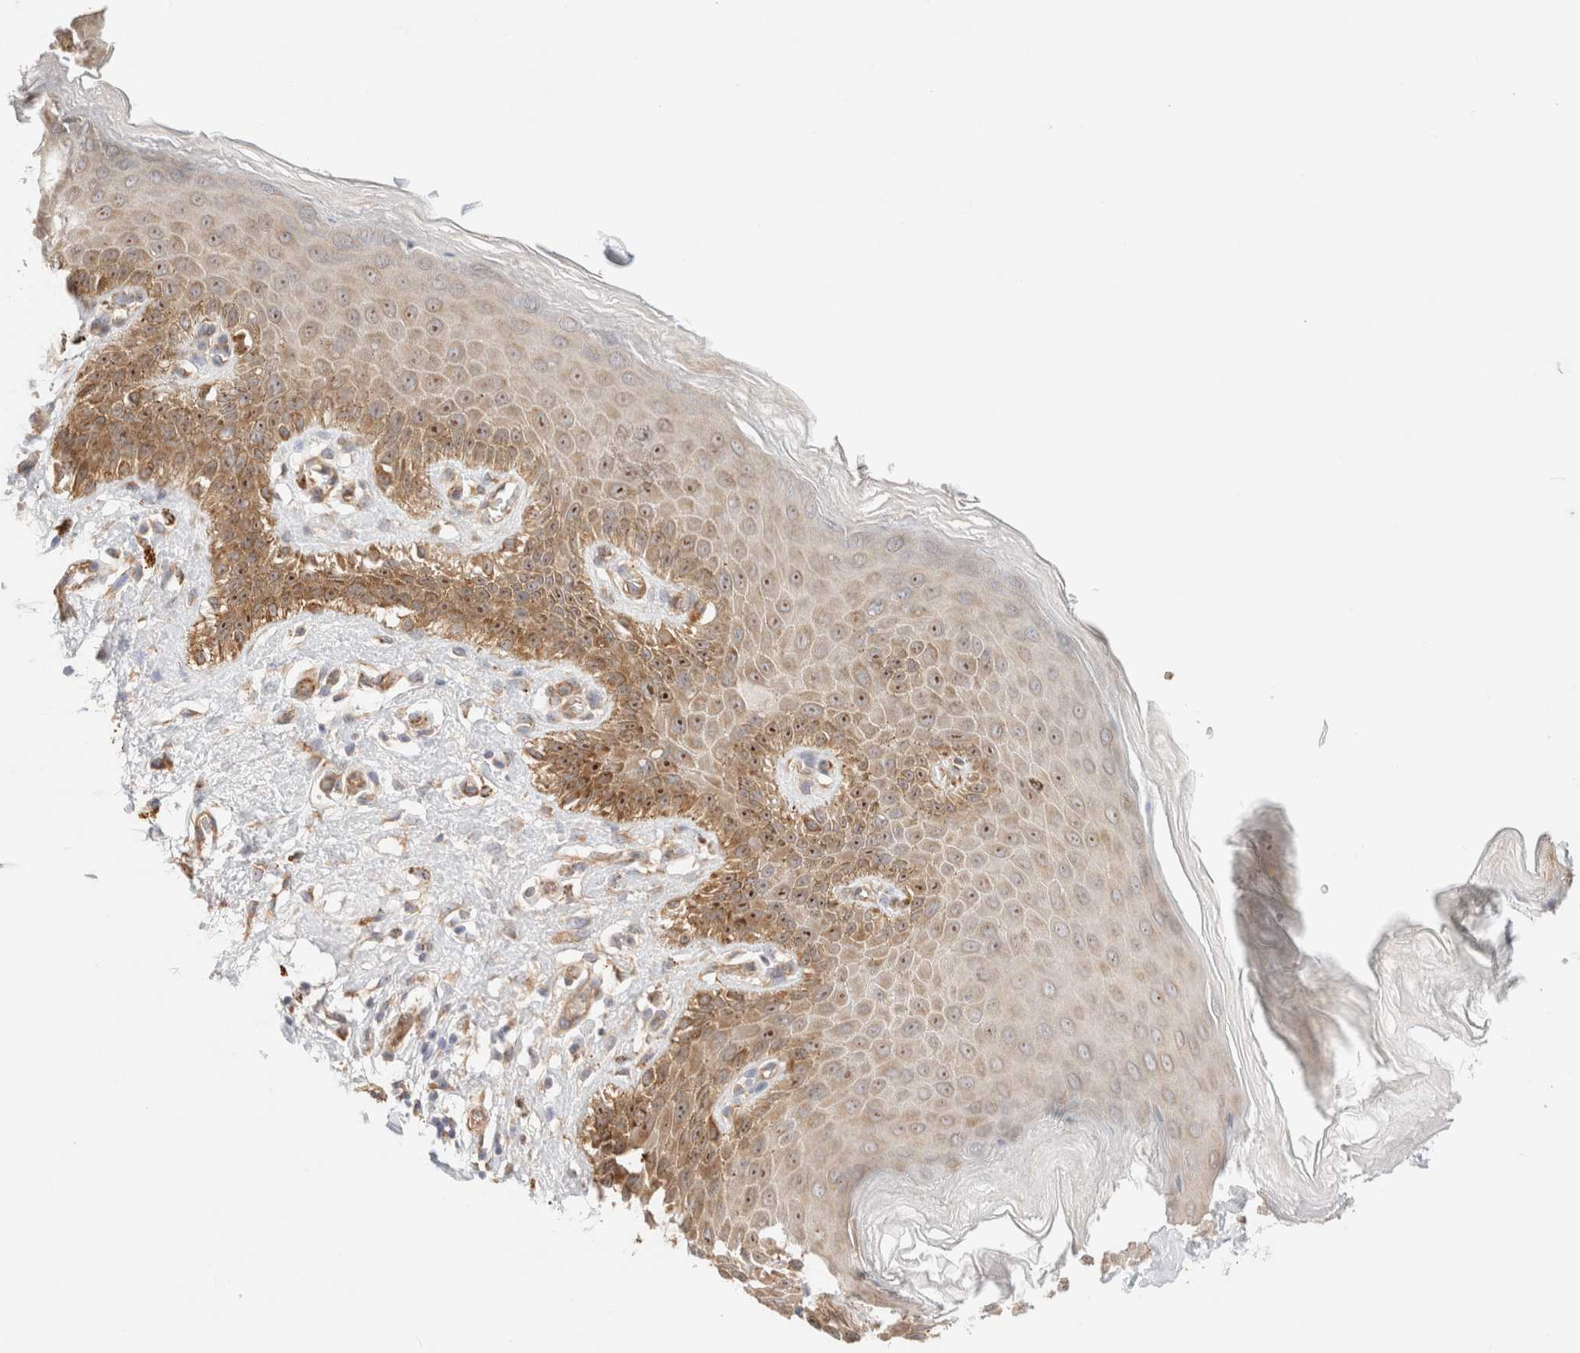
{"staining": {"intensity": "moderate", "quantity": ">75%", "location": "cytoplasmic/membranous,nuclear"}, "tissue": "skin", "cell_type": "Epidermal cells", "image_type": "normal", "snomed": [{"axis": "morphology", "description": "Normal tissue, NOS"}, {"axis": "topography", "description": "Anal"}], "caption": "Human skin stained with a brown dye exhibits moderate cytoplasmic/membranous,nuclear positive positivity in about >75% of epidermal cells.", "gene": "RRP15", "patient": {"sex": "male", "age": 44}}